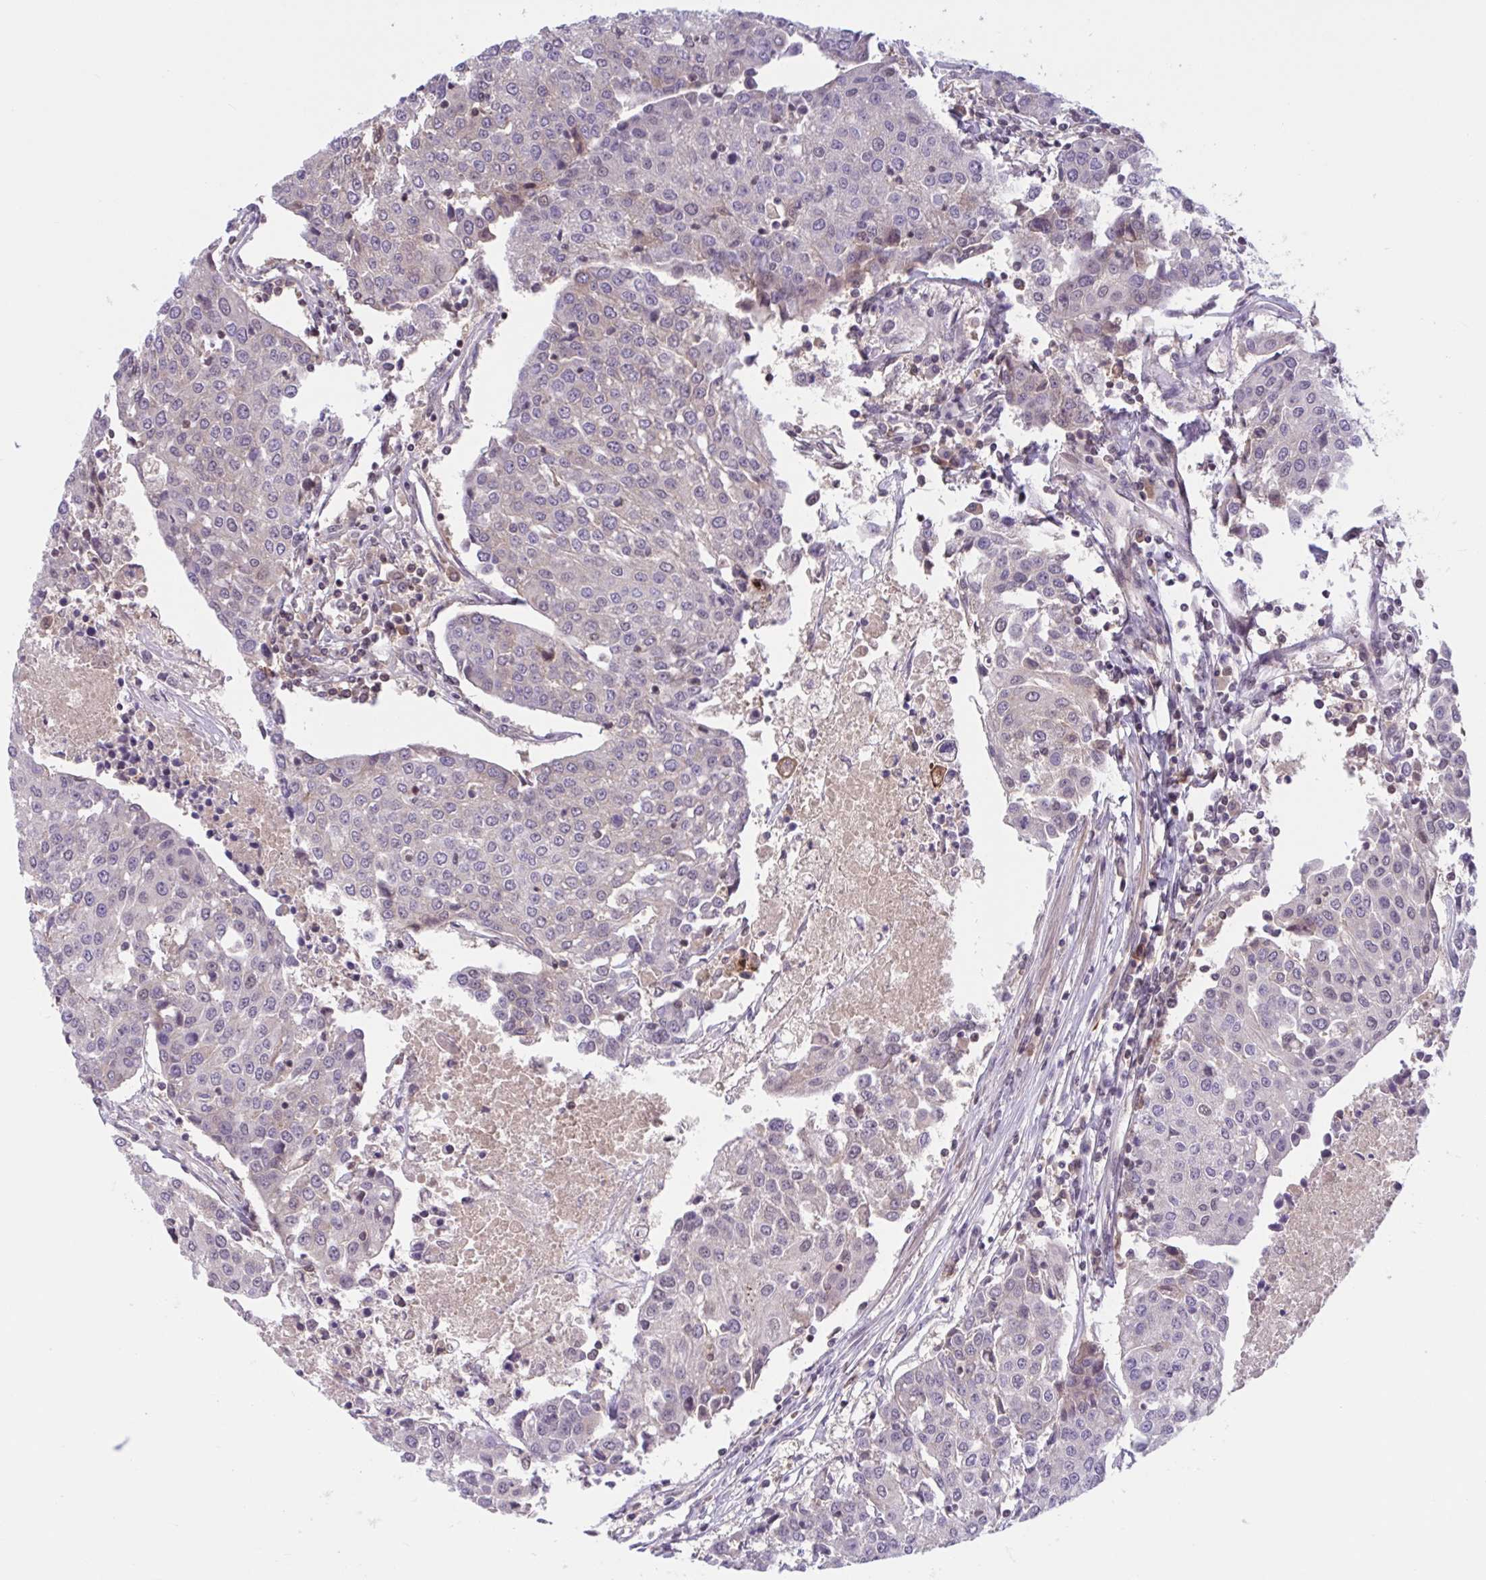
{"staining": {"intensity": "negative", "quantity": "none", "location": "none"}, "tissue": "urothelial cancer", "cell_type": "Tumor cells", "image_type": "cancer", "snomed": [{"axis": "morphology", "description": "Urothelial carcinoma, High grade"}, {"axis": "topography", "description": "Urinary bladder"}], "caption": "This is an IHC image of human high-grade urothelial carcinoma. There is no positivity in tumor cells.", "gene": "TTC7B", "patient": {"sex": "female", "age": 85}}